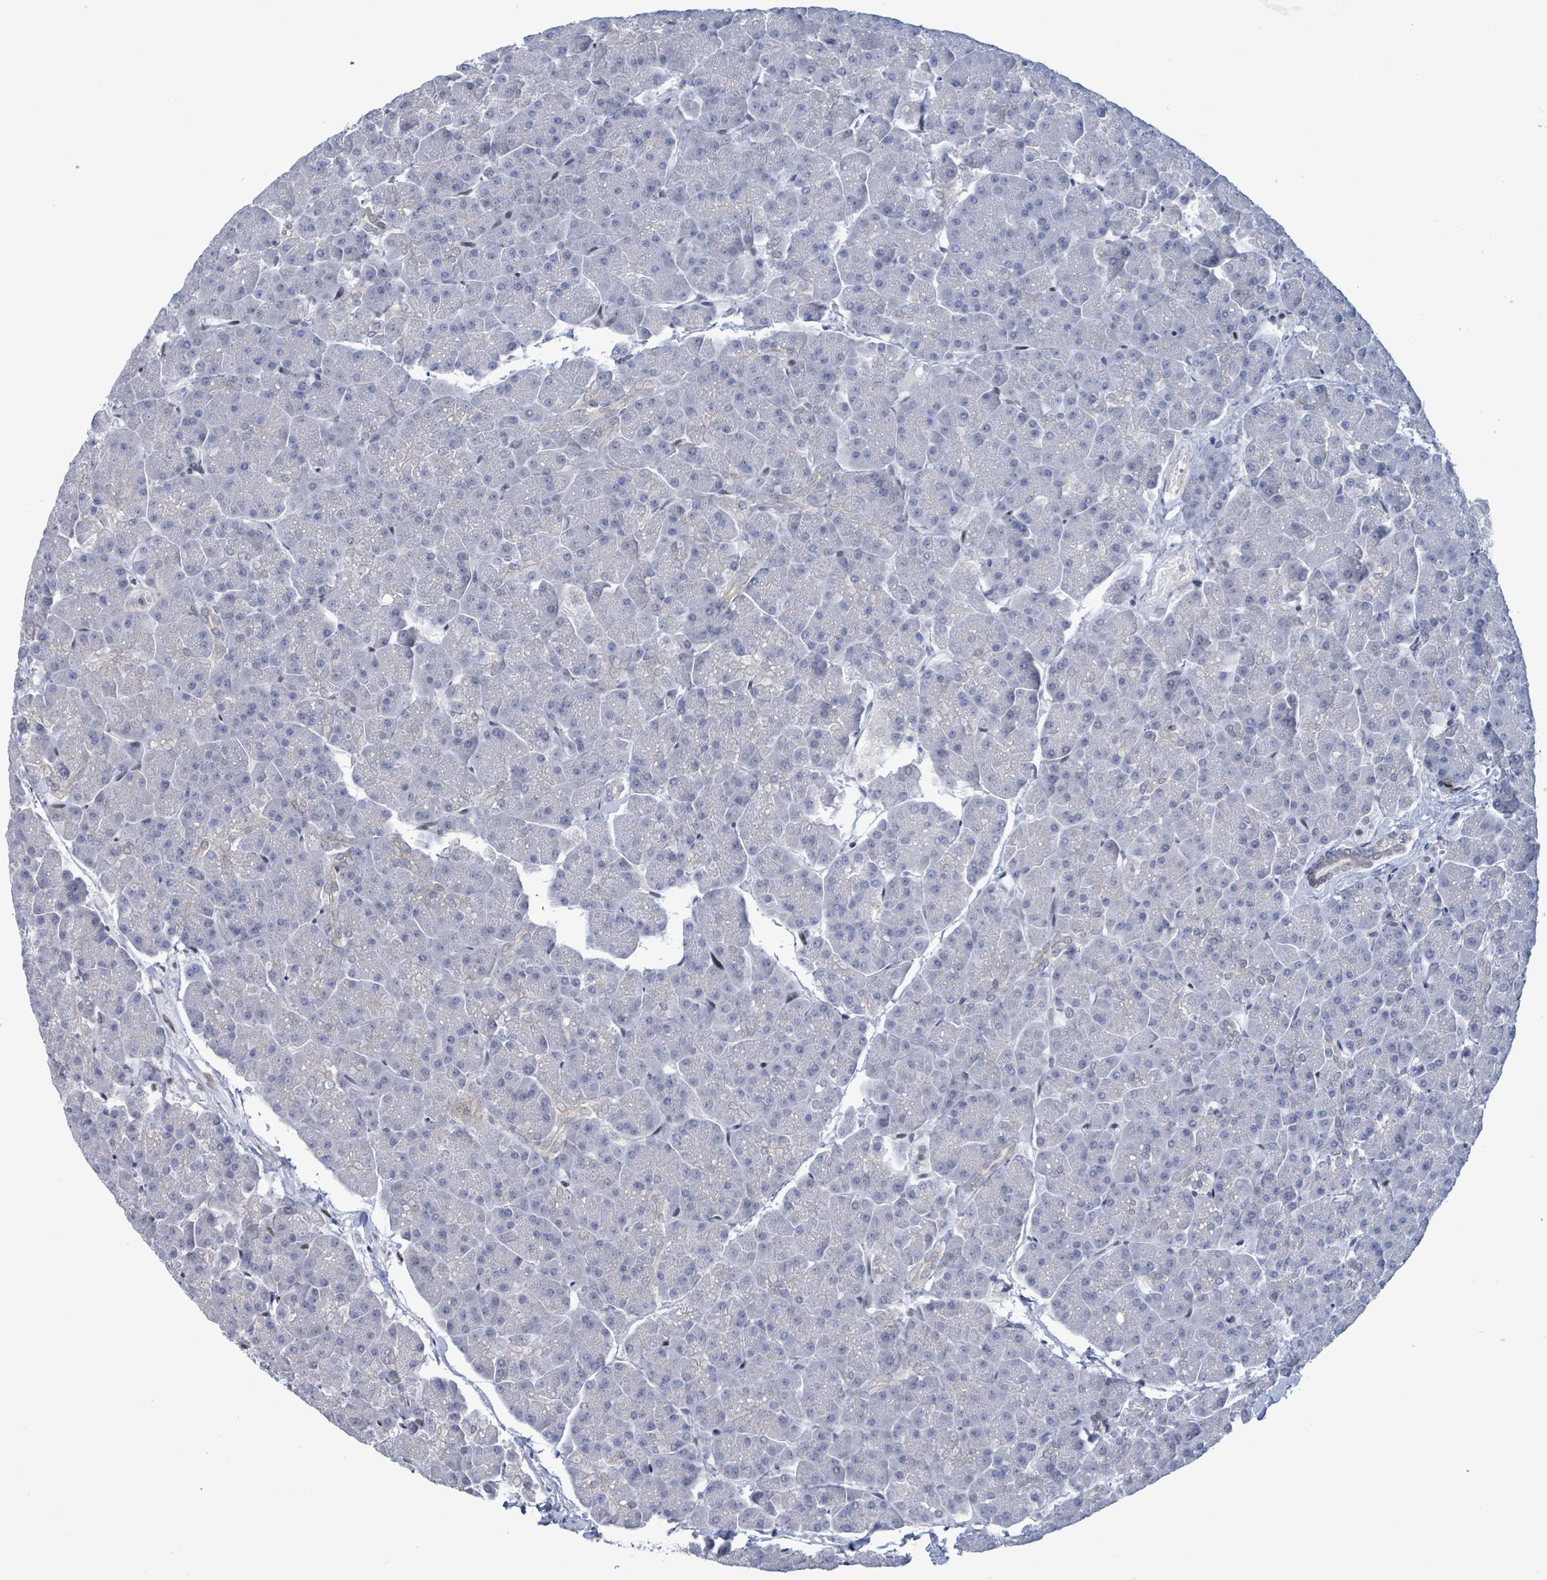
{"staining": {"intensity": "negative", "quantity": "none", "location": "none"}, "tissue": "pancreas", "cell_type": "Exocrine glandular cells", "image_type": "normal", "snomed": [{"axis": "morphology", "description": "Normal tissue, NOS"}, {"axis": "topography", "description": "Pancreas"}, {"axis": "topography", "description": "Peripheral nerve tissue"}], "caption": "IHC histopathology image of unremarkable human pancreas stained for a protein (brown), which demonstrates no staining in exocrine glandular cells.", "gene": "NTN3", "patient": {"sex": "male", "age": 54}}